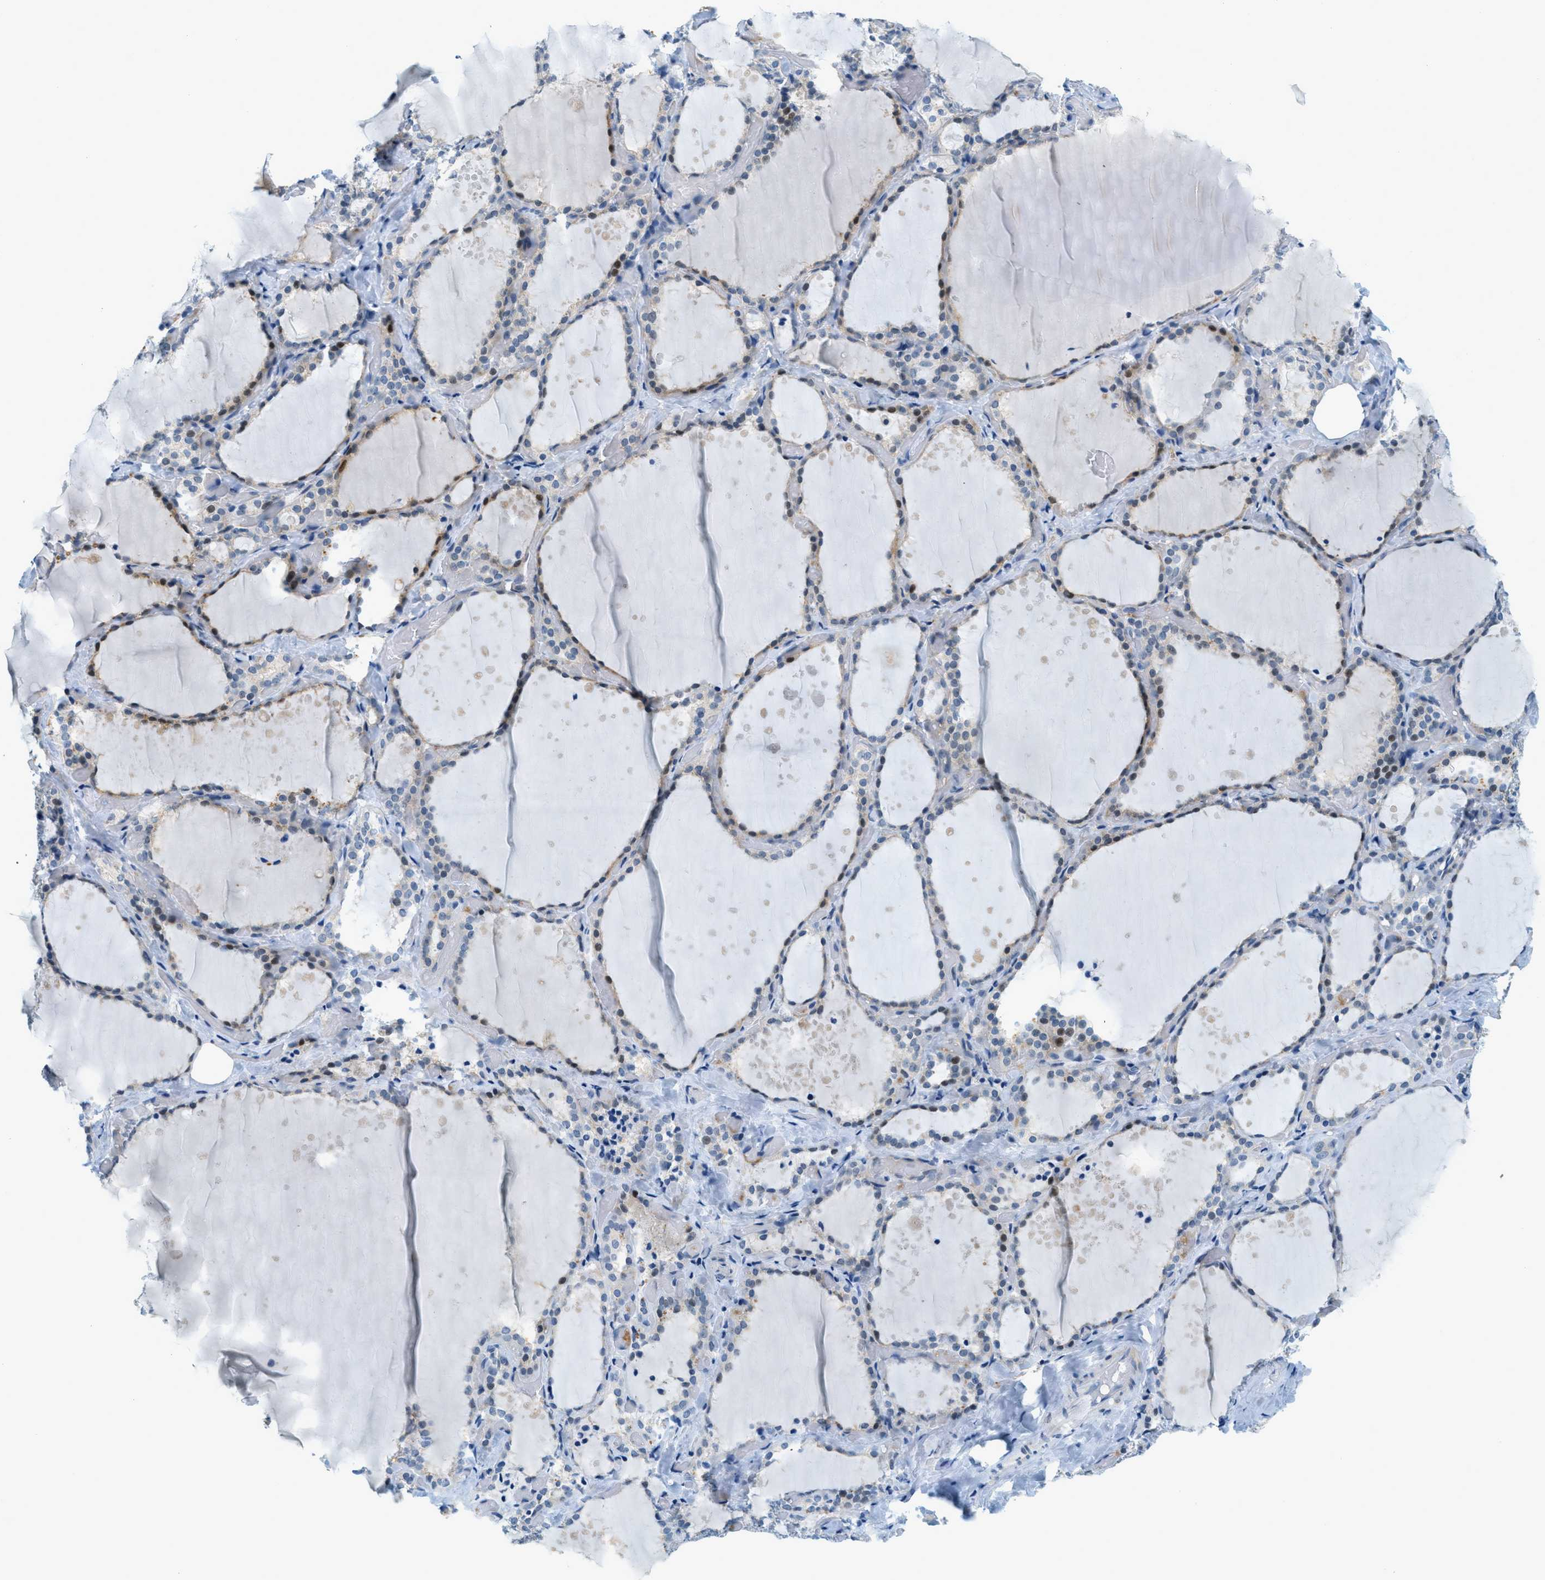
{"staining": {"intensity": "moderate", "quantity": "25%-75%", "location": "cytoplasmic/membranous,nuclear"}, "tissue": "thyroid gland", "cell_type": "Glandular cells", "image_type": "normal", "snomed": [{"axis": "morphology", "description": "Normal tissue, NOS"}, {"axis": "topography", "description": "Thyroid gland"}], "caption": "This is a micrograph of immunohistochemistry (IHC) staining of unremarkable thyroid gland, which shows moderate staining in the cytoplasmic/membranous,nuclear of glandular cells.", "gene": "CYP4X1", "patient": {"sex": "female", "age": 44}}